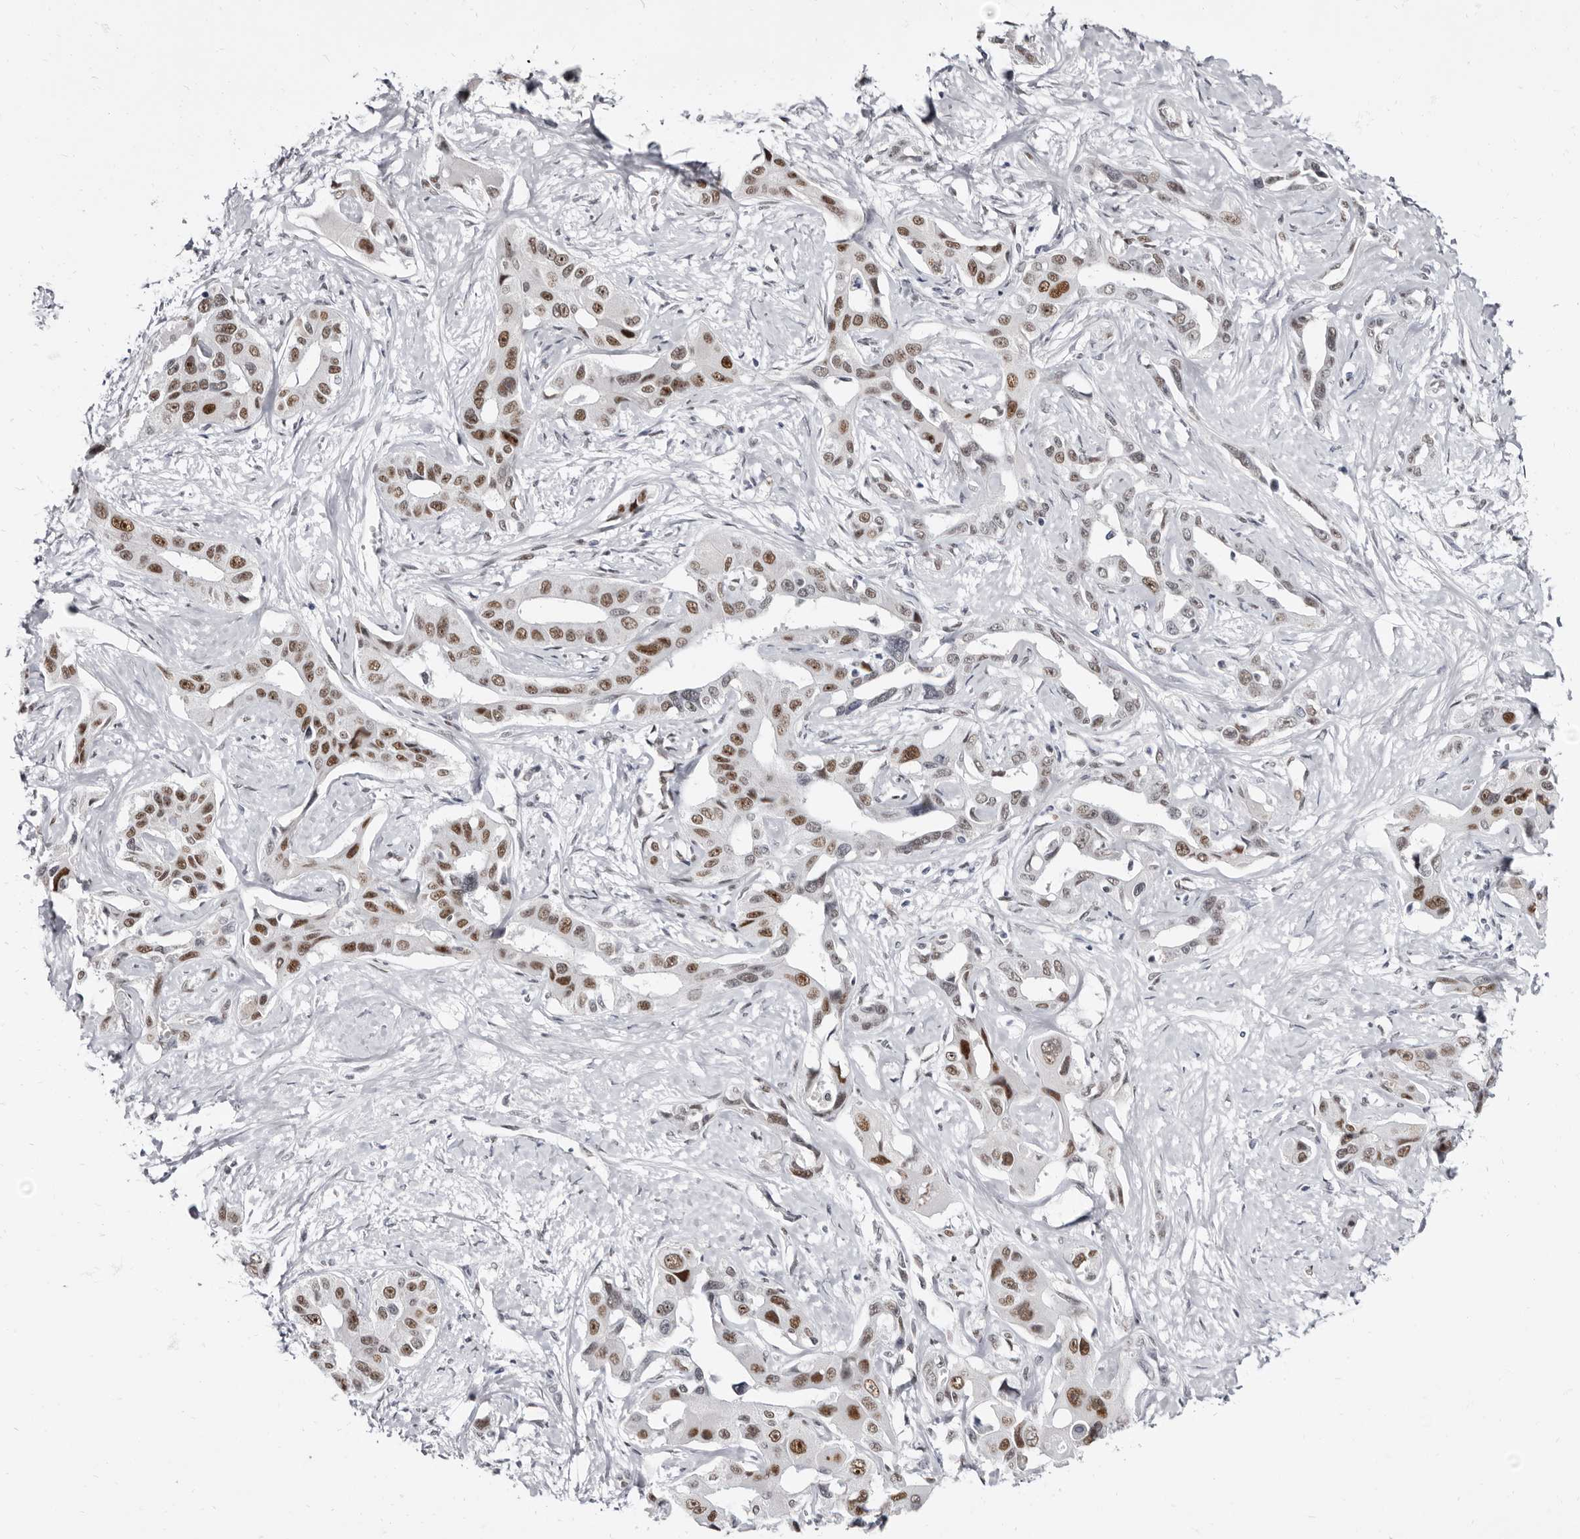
{"staining": {"intensity": "moderate", "quantity": ">75%", "location": "nuclear"}, "tissue": "liver cancer", "cell_type": "Tumor cells", "image_type": "cancer", "snomed": [{"axis": "morphology", "description": "Cholangiocarcinoma"}, {"axis": "topography", "description": "Liver"}], "caption": "IHC histopathology image of neoplastic tissue: cholangiocarcinoma (liver) stained using IHC exhibits medium levels of moderate protein expression localized specifically in the nuclear of tumor cells, appearing as a nuclear brown color.", "gene": "ZNF326", "patient": {"sex": "male", "age": 59}}